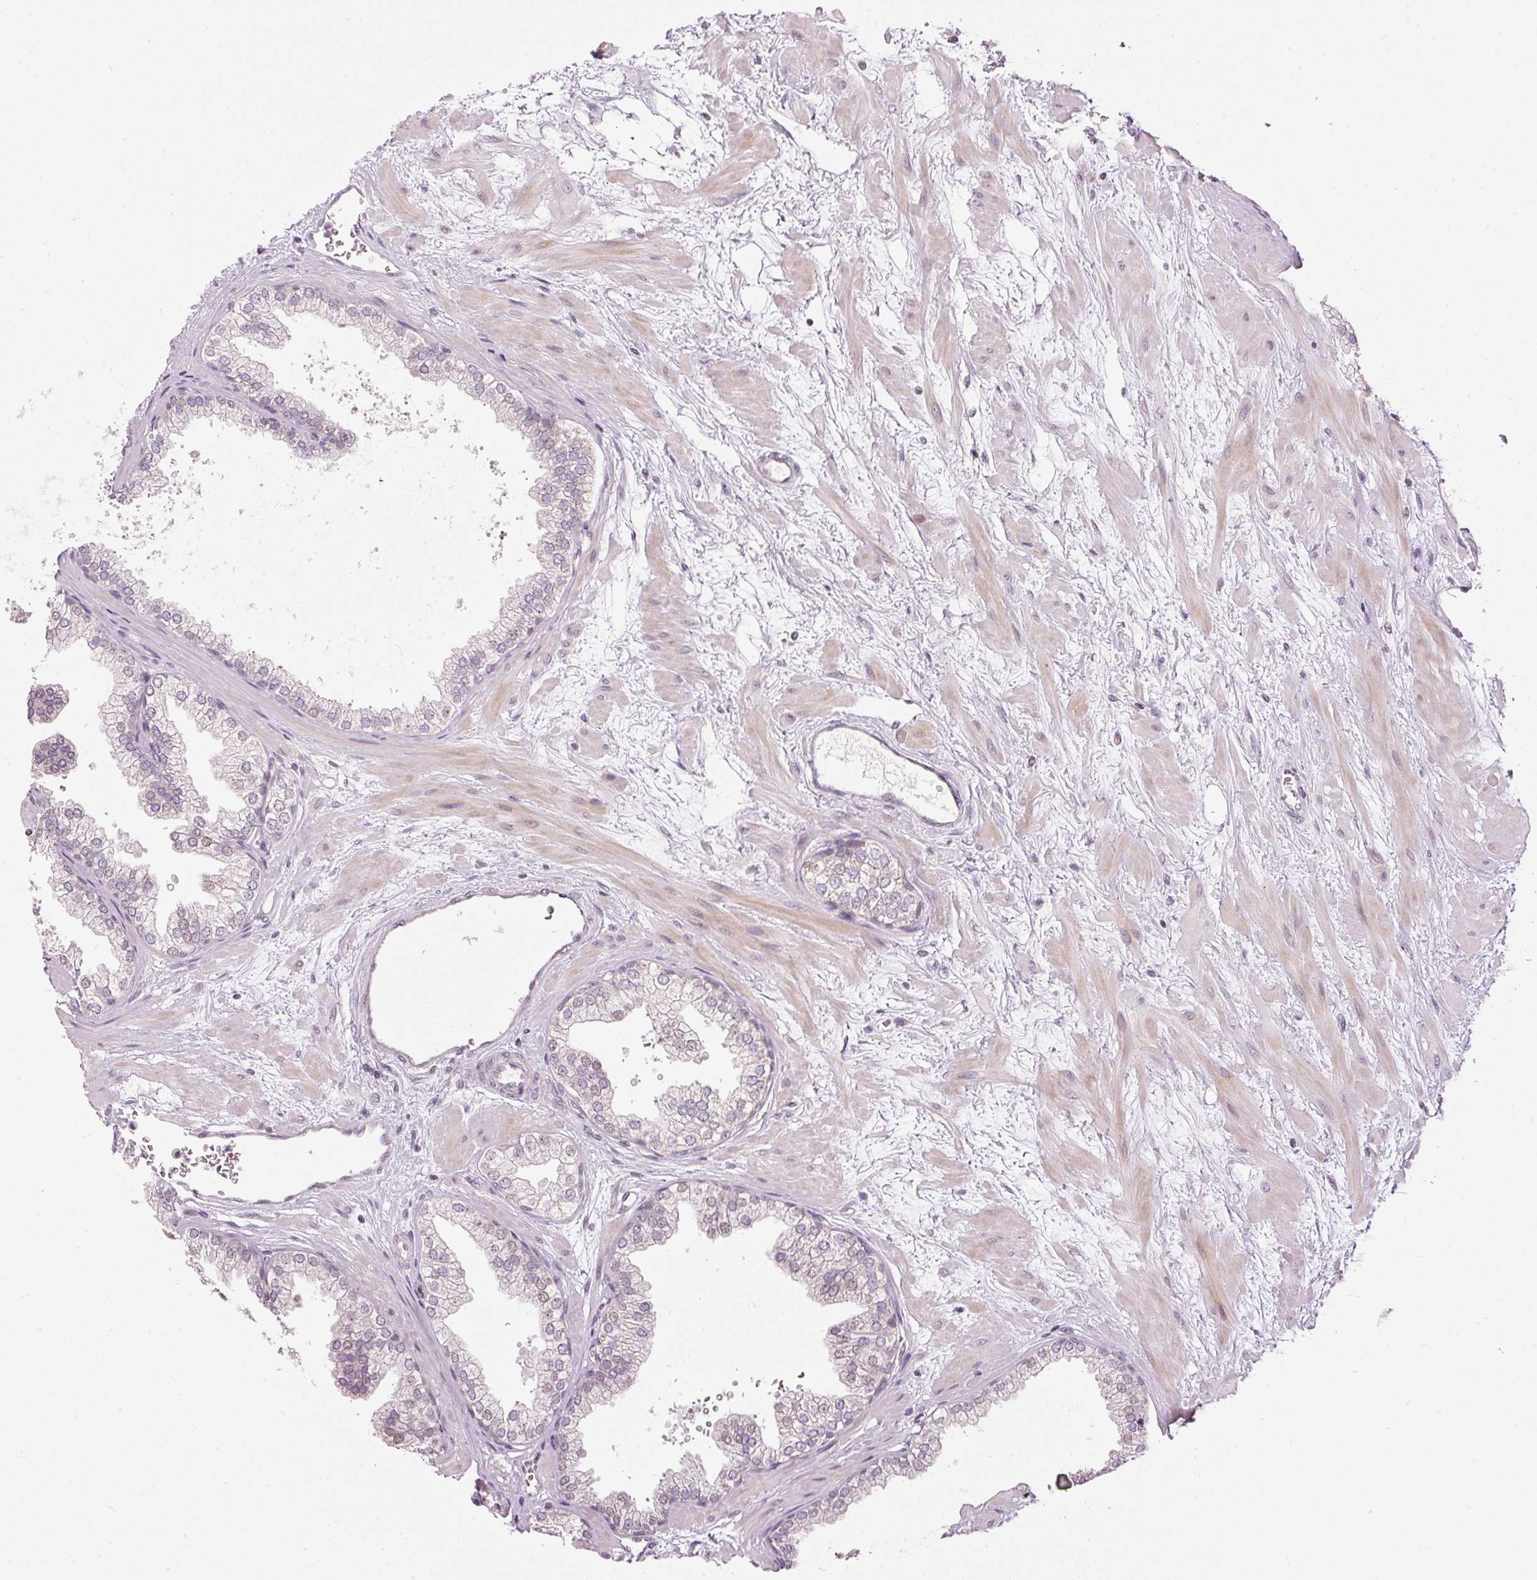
{"staining": {"intensity": "weak", "quantity": "25%-75%", "location": "nuclear"}, "tissue": "prostate", "cell_type": "Glandular cells", "image_type": "normal", "snomed": [{"axis": "morphology", "description": "Normal tissue, NOS"}, {"axis": "topography", "description": "Prostate"}], "caption": "A low amount of weak nuclear expression is identified in approximately 25%-75% of glandular cells in benign prostate.", "gene": "NRDE2", "patient": {"sex": "male", "age": 37}}